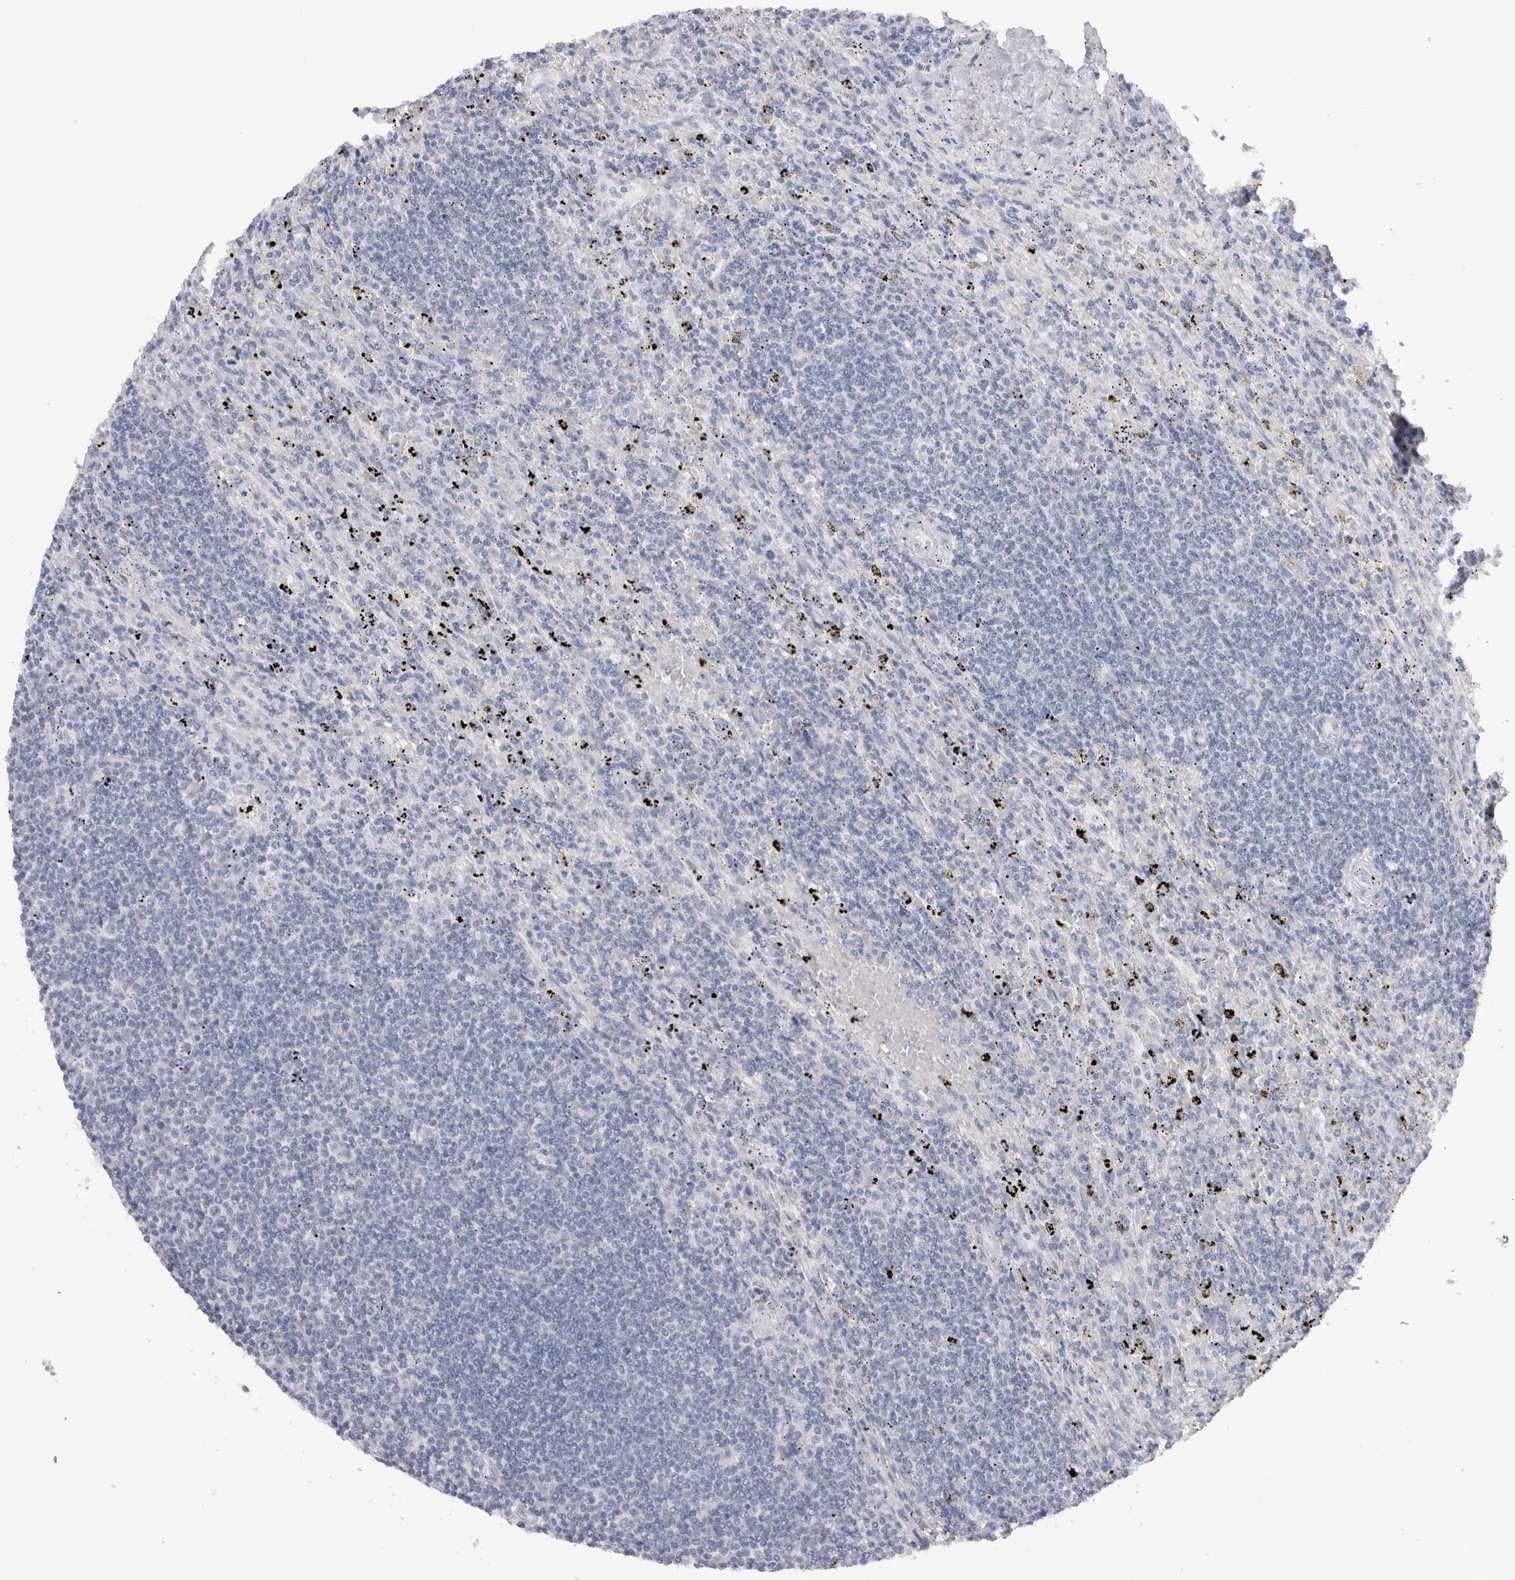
{"staining": {"intensity": "negative", "quantity": "none", "location": "none"}, "tissue": "lymphoma", "cell_type": "Tumor cells", "image_type": "cancer", "snomed": [{"axis": "morphology", "description": "Malignant lymphoma, non-Hodgkin's type, Low grade"}, {"axis": "topography", "description": "Spleen"}], "caption": "A micrograph of human low-grade malignant lymphoma, non-Hodgkin's type is negative for staining in tumor cells.", "gene": "CDH17", "patient": {"sex": "male", "age": 76}}